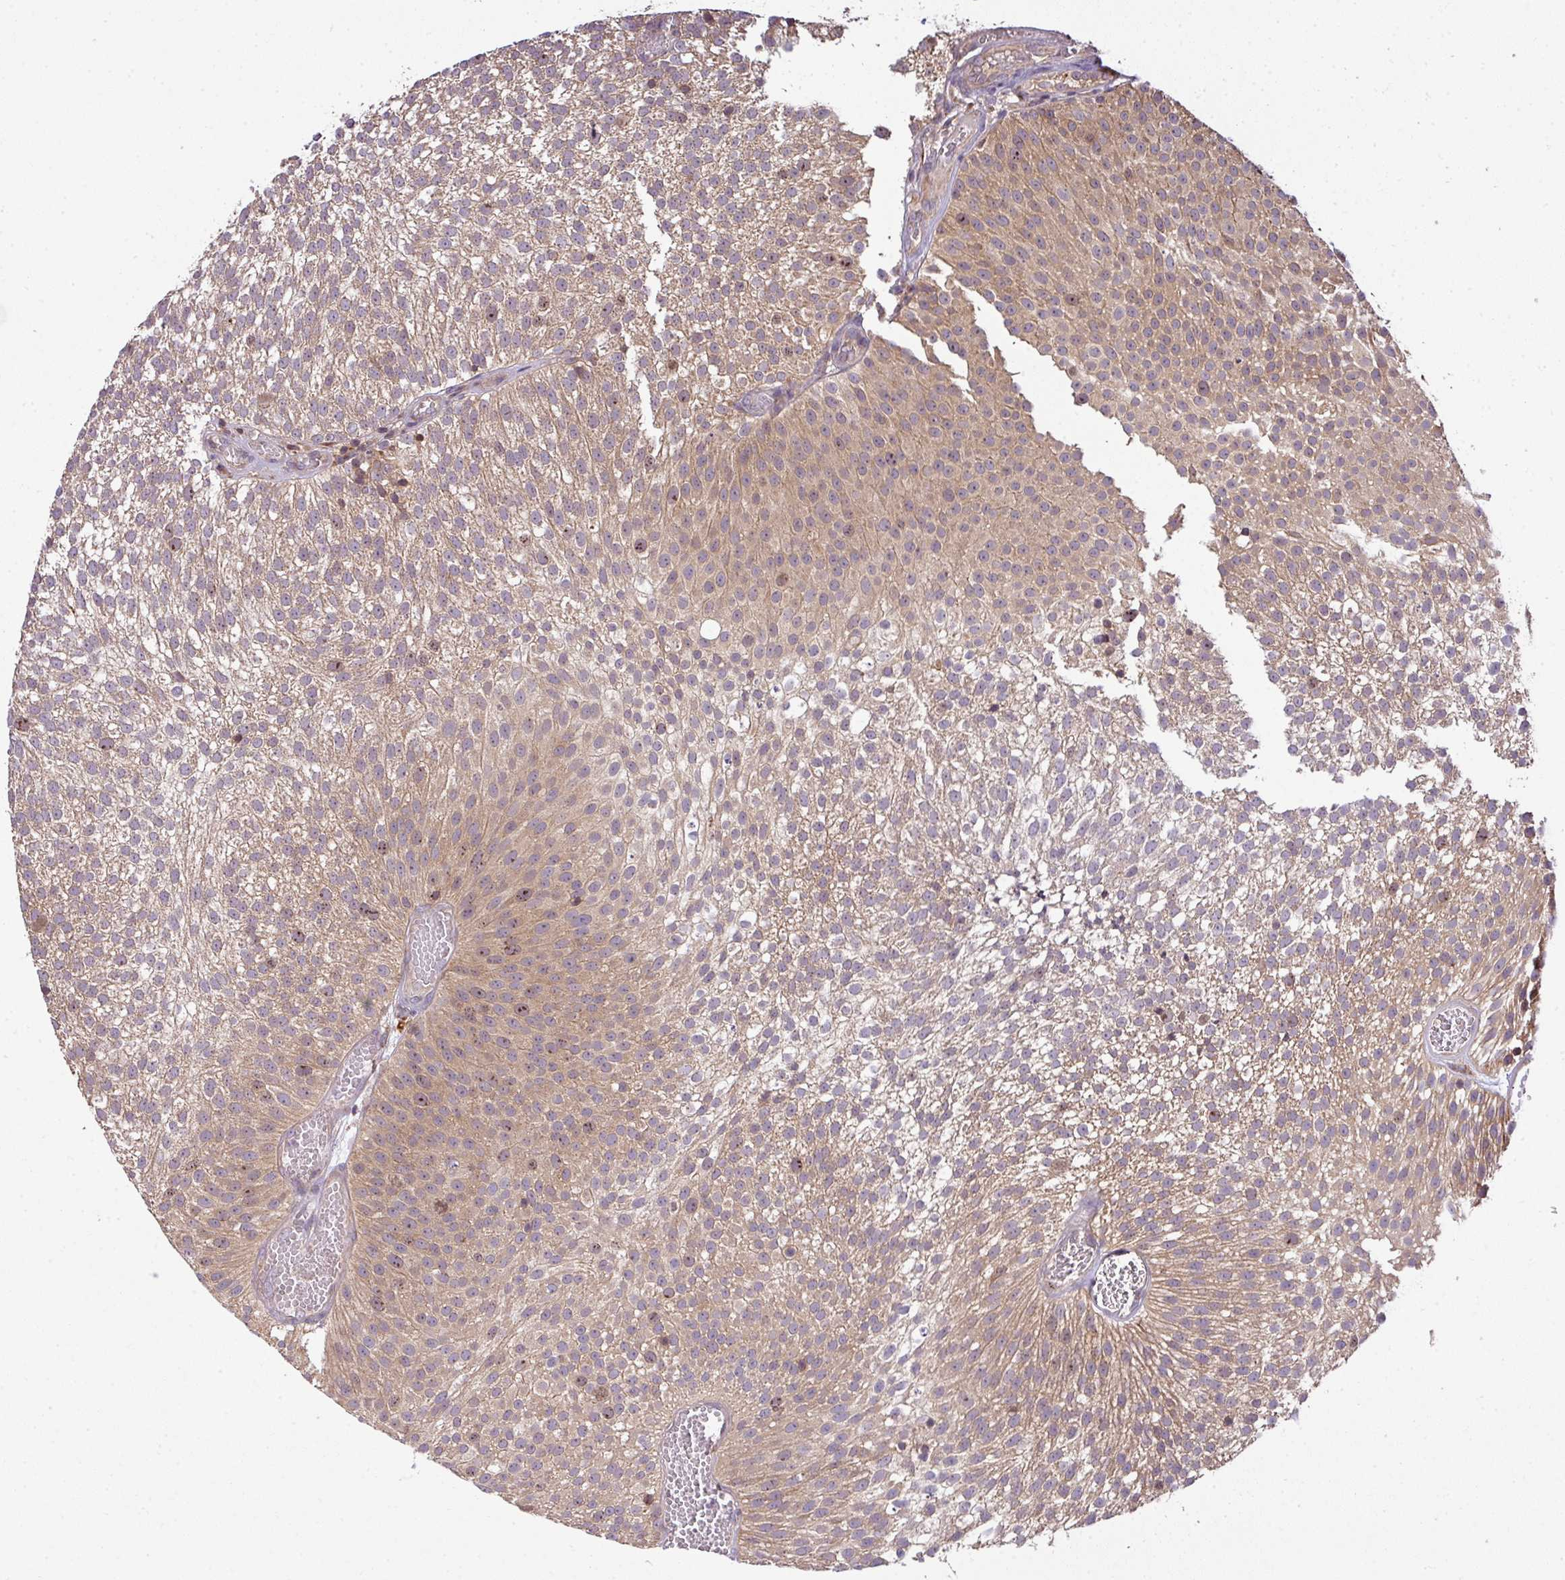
{"staining": {"intensity": "moderate", "quantity": "25%-75%", "location": "cytoplasmic/membranous,nuclear"}, "tissue": "urothelial cancer", "cell_type": "Tumor cells", "image_type": "cancer", "snomed": [{"axis": "morphology", "description": "Urothelial carcinoma, Low grade"}, {"axis": "topography", "description": "Urinary bladder"}], "caption": "A brown stain shows moderate cytoplasmic/membranous and nuclear expression of a protein in human urothelial carcinoma (low-grade) tumor cells.", "gene": "VENTX", "patient": {"sex": "female", "age": 79}}